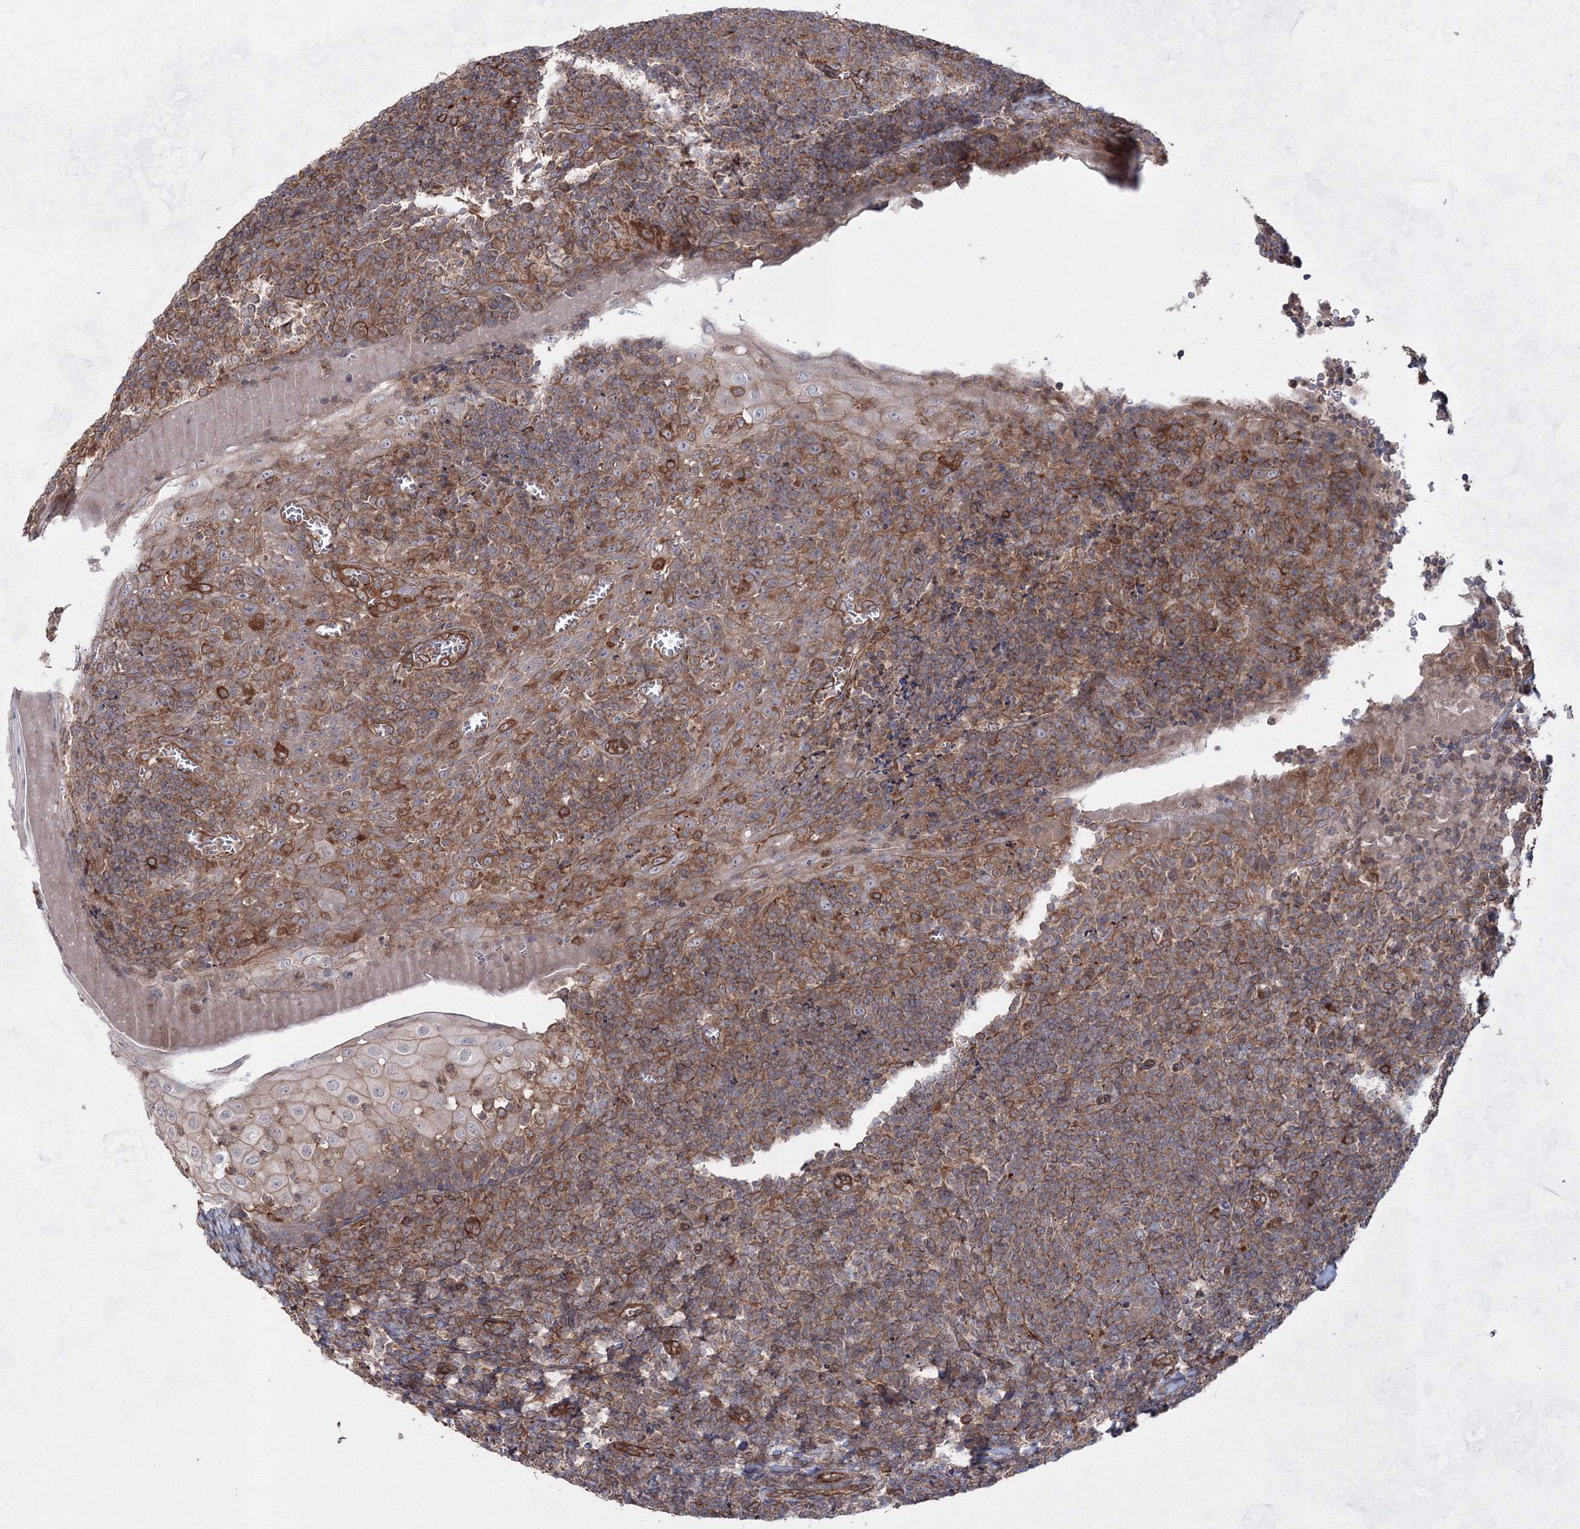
{"staining": {"intensity": "moderate", "quantity": "25%-75%", "location": "cytoplasmic/membranous"}, "tissue": "tonsil", "cell_type": "Germinal center cells", "image_type": "normal", "snomed": [{"axis": "morphology", "description": "Normal tissue, NOS"}, {"axis": "topography", "description": "Tonsil"}], "caption": "Immunohistochemistry photomicrograph of normal tonsil: tonsil stained using immunohistochemistry (IHC) exhibits medium levels of moderate protein expression localized specifically in the cytoplasmic/membranous of germinal center cells, appearing as a cytoplasmic/membranous brown color.", "gene": "EXOC6", "patient": {"sex": "male", "age": 37}}